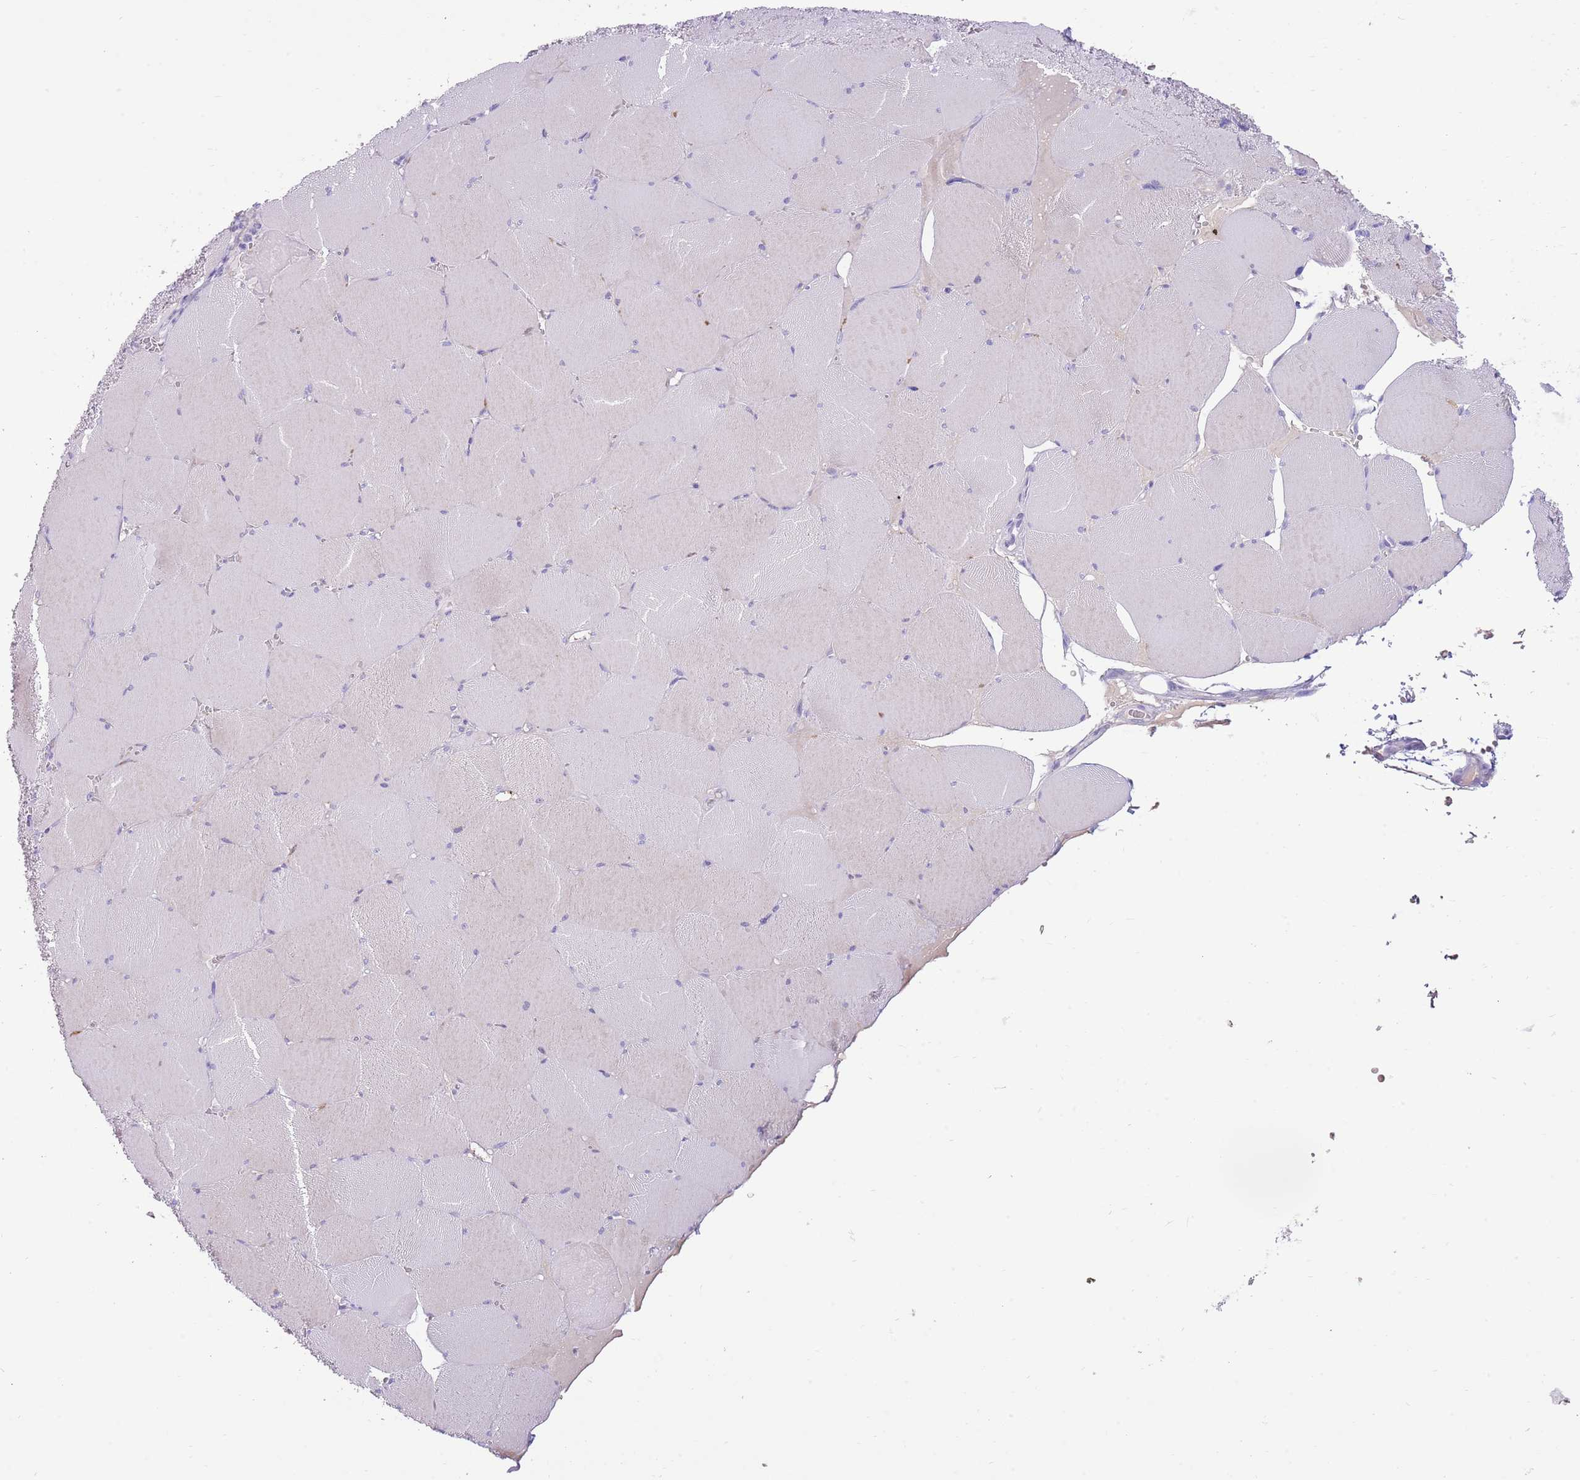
{"staining": {"intensity": "weak", "quantity": "<25%", "location": "cytoplasmic/membranous"}, "tissue": "skeletal muscle", "cell_type": "Myocytes", "image_type": "normal", "snomed": [{"axis": "morphology", "description": "Normal tissue, NOS"}, {"axis": "topography", "description": "Skeletal muscle"}, {"axis": "topography", "description": "Head-Neck"}], "caption": "This micrograph is of unremarkable skeletal muscle stained with immunohistochemistry to label a protein in brown with the nuclei are counter-stained blue. There is no staining in myocytes.", "gene": "TOX2", "patient": {"sex": "male", "age": 66}}